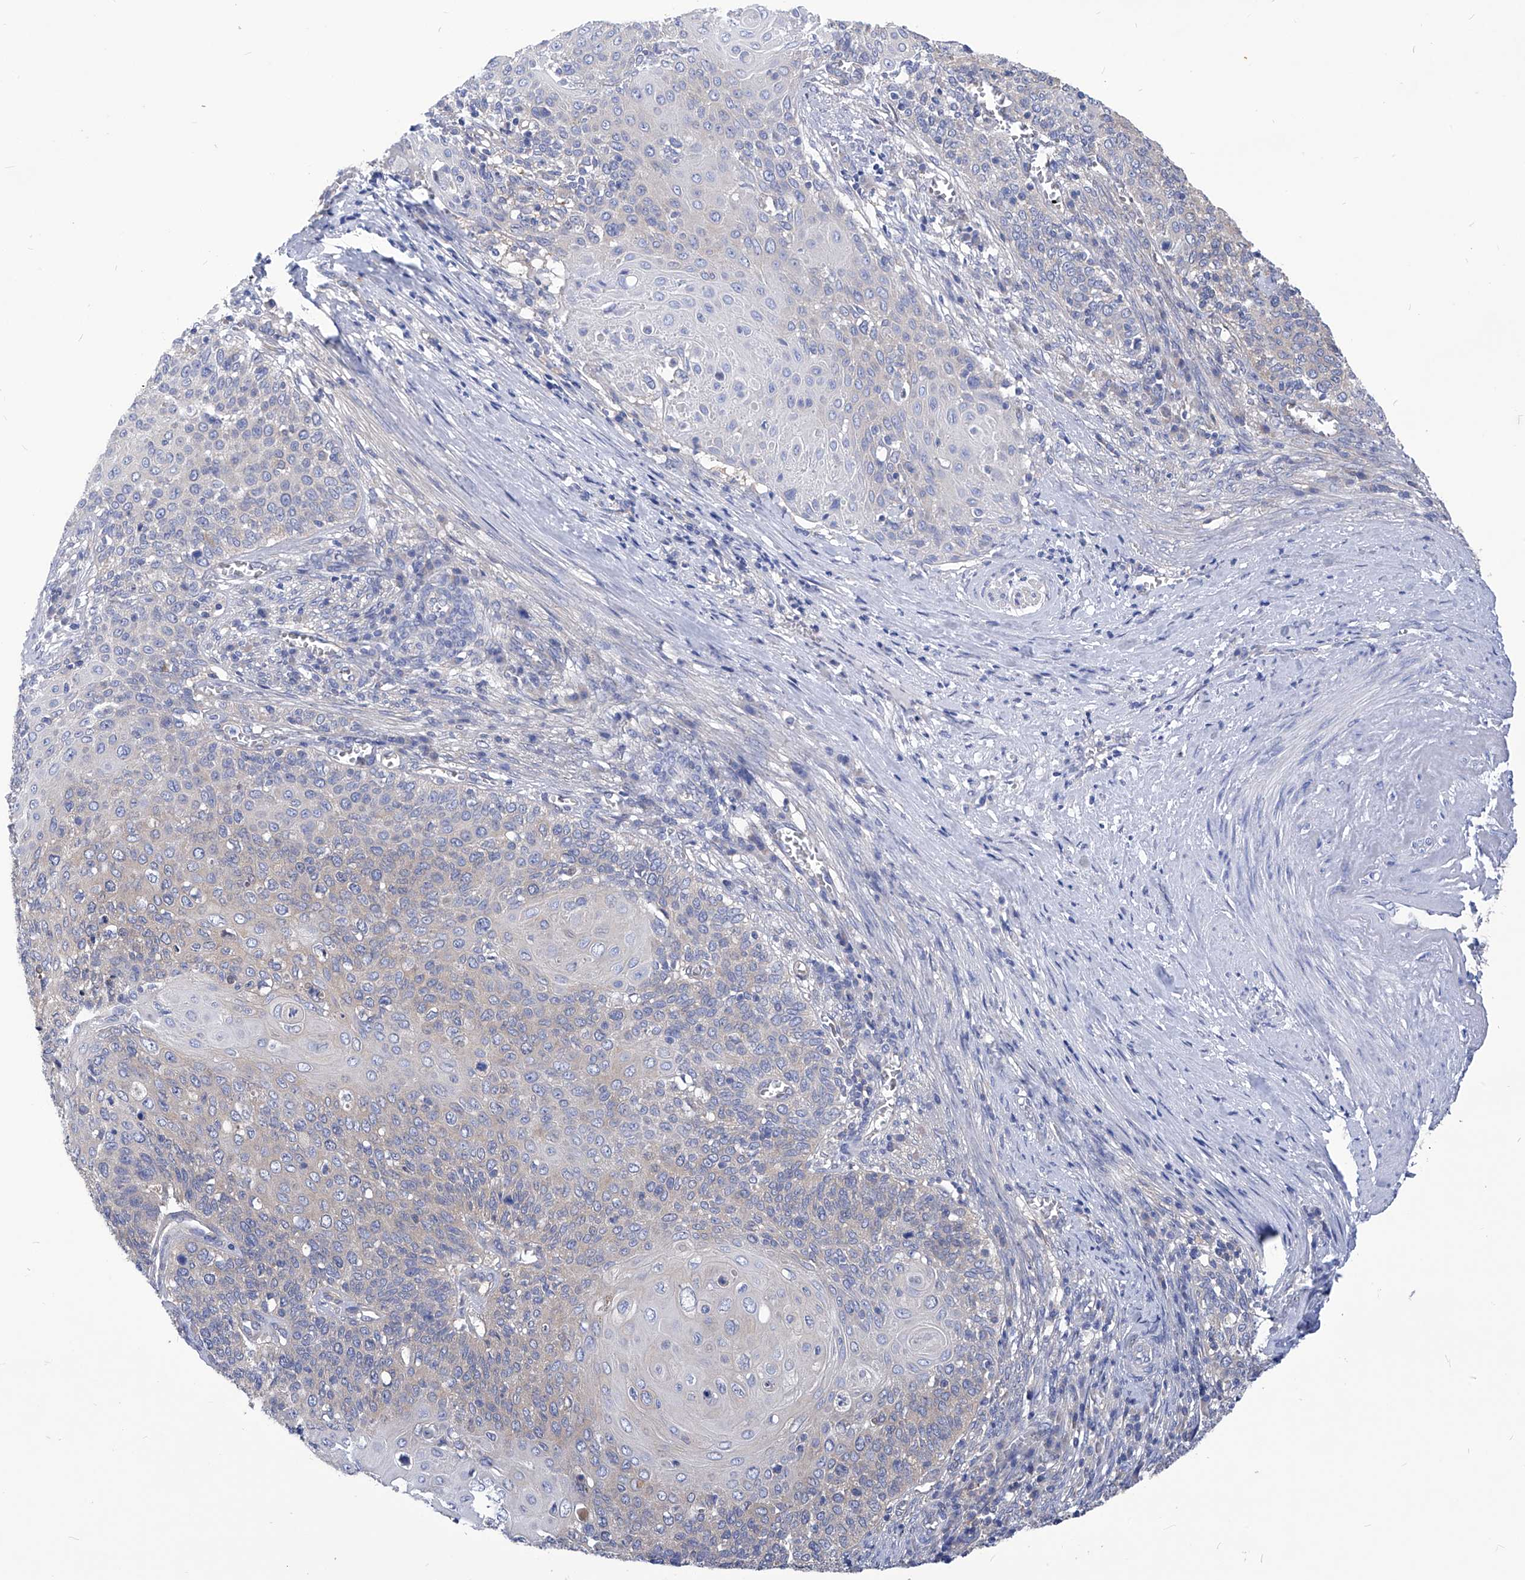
{"staining": {"intensity": "weak", "quantity": "<25%", "location": "cytoplasmic/membranous"}, "tissue": "cervical cancer", "cell_type": "Tumor cells", "image_type": "cancer", "snomed": [{"axis": "morphology", "description": "Squamous cell carcinoma, NOS"}, {"axis": "topography", "description": "Cervix"}], "caption": "This is an immunohistochemistry image of squamous cell carcinoma (cervical). There is no staining in tumor cells.", "gene": "XPNPEP1", "patient": {"sex": "female", "age": 39}}